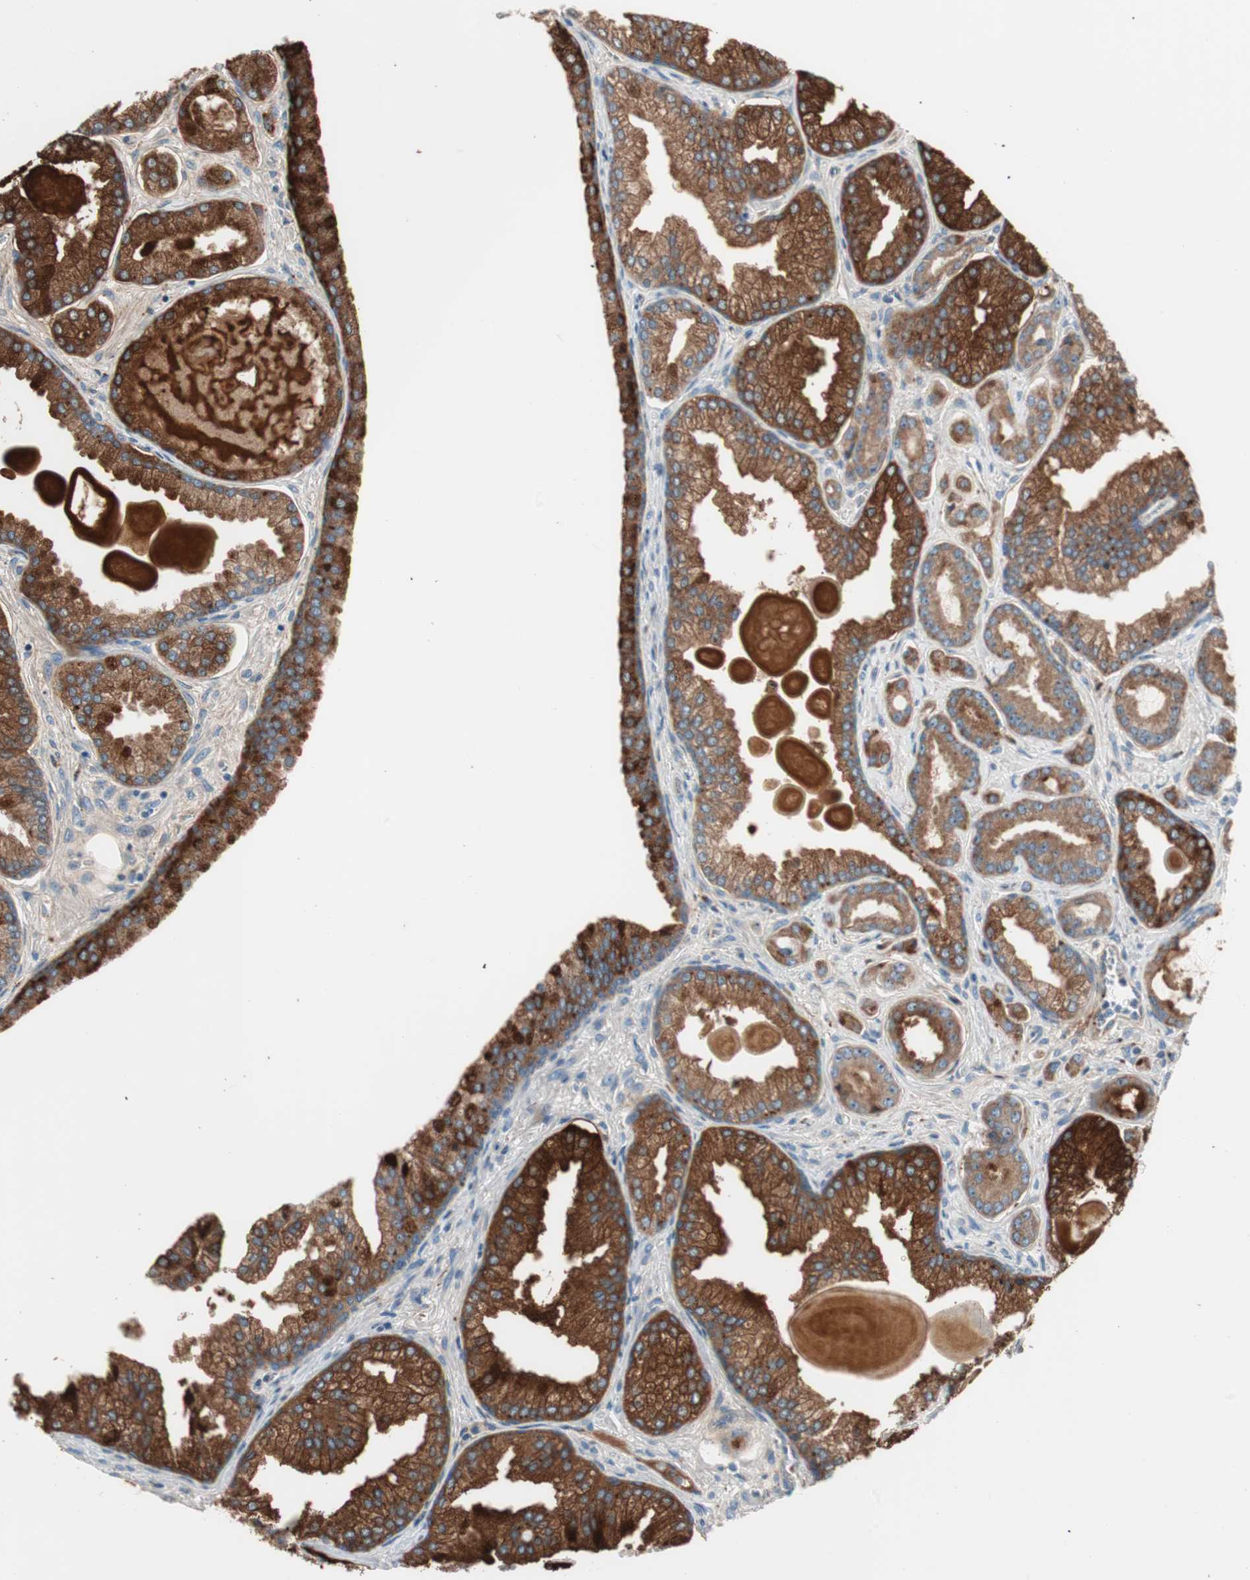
{"staining": {"intensity": "strong", "quantity": ">75%", "location": "cytoplasmic/membranous,nuclear"}, "tissue": "prostate cancer", "cell_type": "Tumor cells", "image_type": "cancer", "snomed": [{"axis": "morphology", "description": "Adenocarcinoma, Low grade"}, {"axis": "topography", "description": "Prostate"}], "caption": "Human prostate cancer stained for a protein (brown) reveals strong cytoplasmic/membranous and nuclear positive positivity in approximately >75% of tumor cells.", "gene": "FGFR4", "patient": {"sex": "male", "age": 59}}